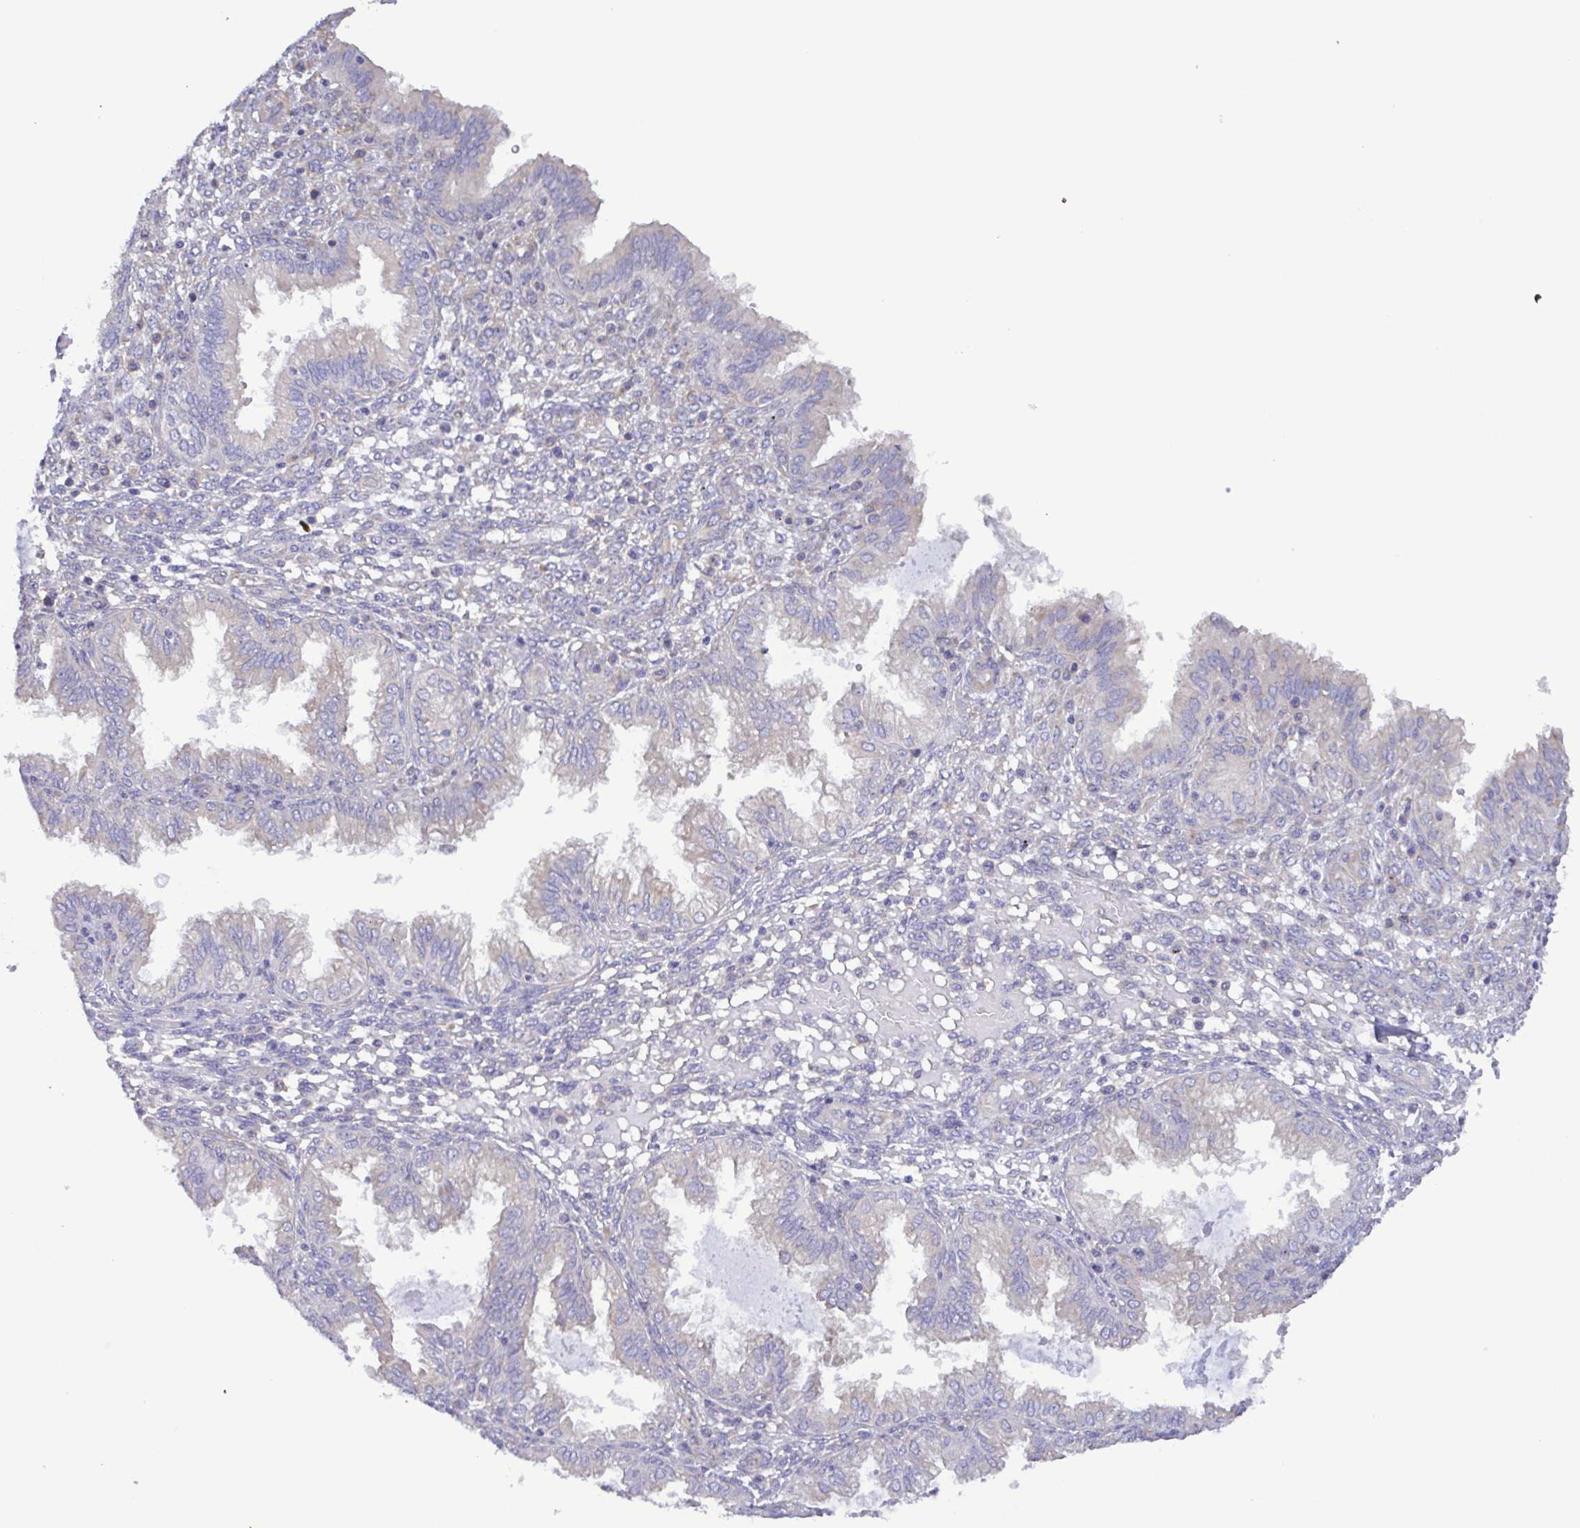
{"staining": {"intensity": "negative", "quantity": "none", "location": "none"}, "tissue": "endometrium", "cell_type": "Cells in endometrial stroma", "image_type": "normal", "snomed": [{"axis": "morphology", "description": "Normal tissue, NOS"}, {"axis": "topography", "description": "Endometrium"}], "caption": "The histopathology image displays no significant expression in cells in endometrial stroma of endometrium.", "gene": "TNNI3", "patient": {"sex": "female", "age": 33}}